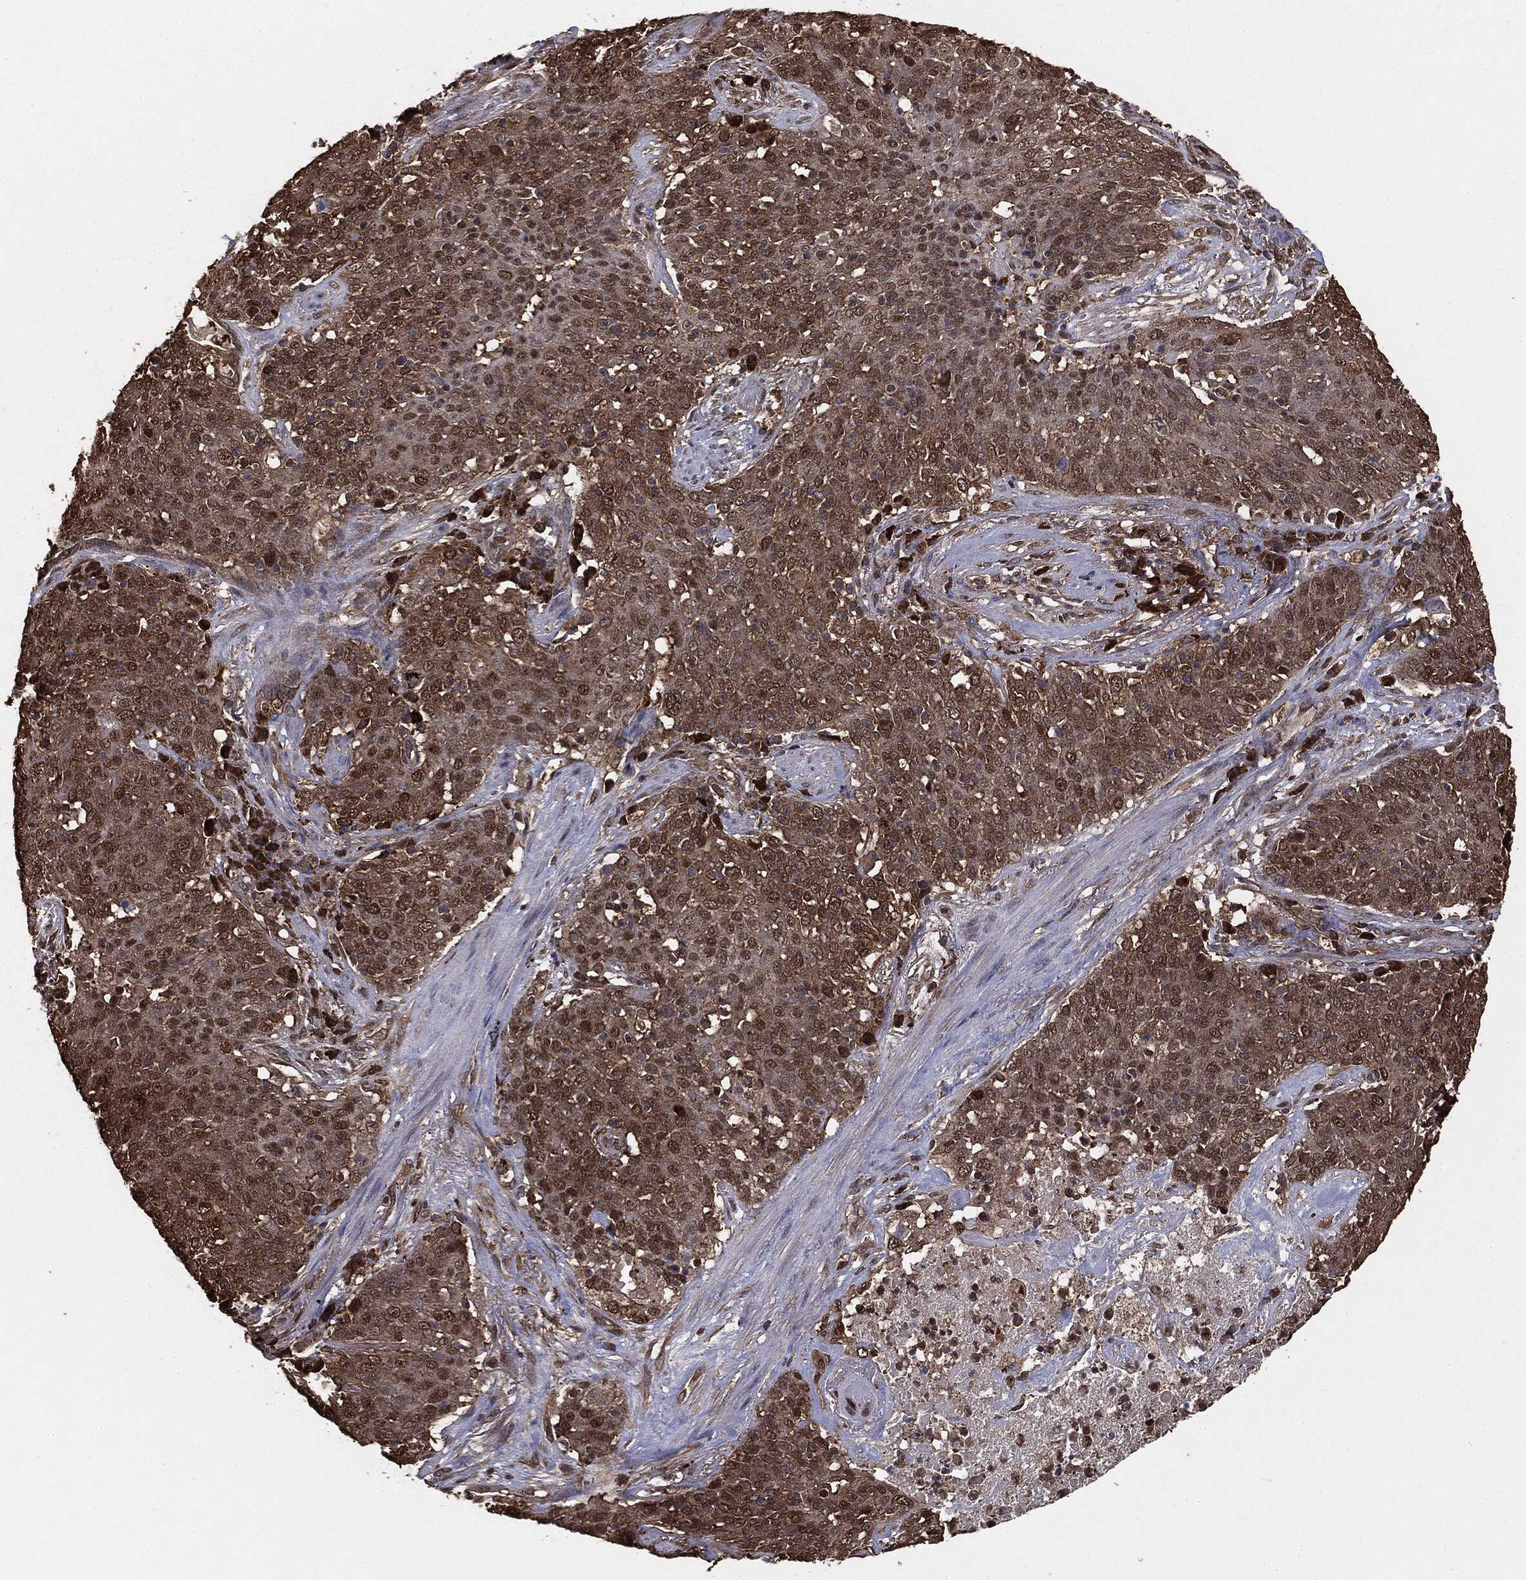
{"staining": {"intensity": "moderate", "quantity": ">75%", "location": "cytoplasmic/membranous"}, "tissue": "lung cancer", "cell_type": "Tumor cells", "image_type": "cancer", "snomed": [{"axis": "morphology", "description": "Squamous cell carcinoma, NOS"}, {"axis": "topography", "description": "Lung"}], "caption": "Tumor cells reveal medium levels of moderate cytoplasmic/membranous staining in about >75% of cells in lung cancer (squamous cell carcinoma).", "gene": "NME1", "patient": {"sex": "male", "age": 82}}